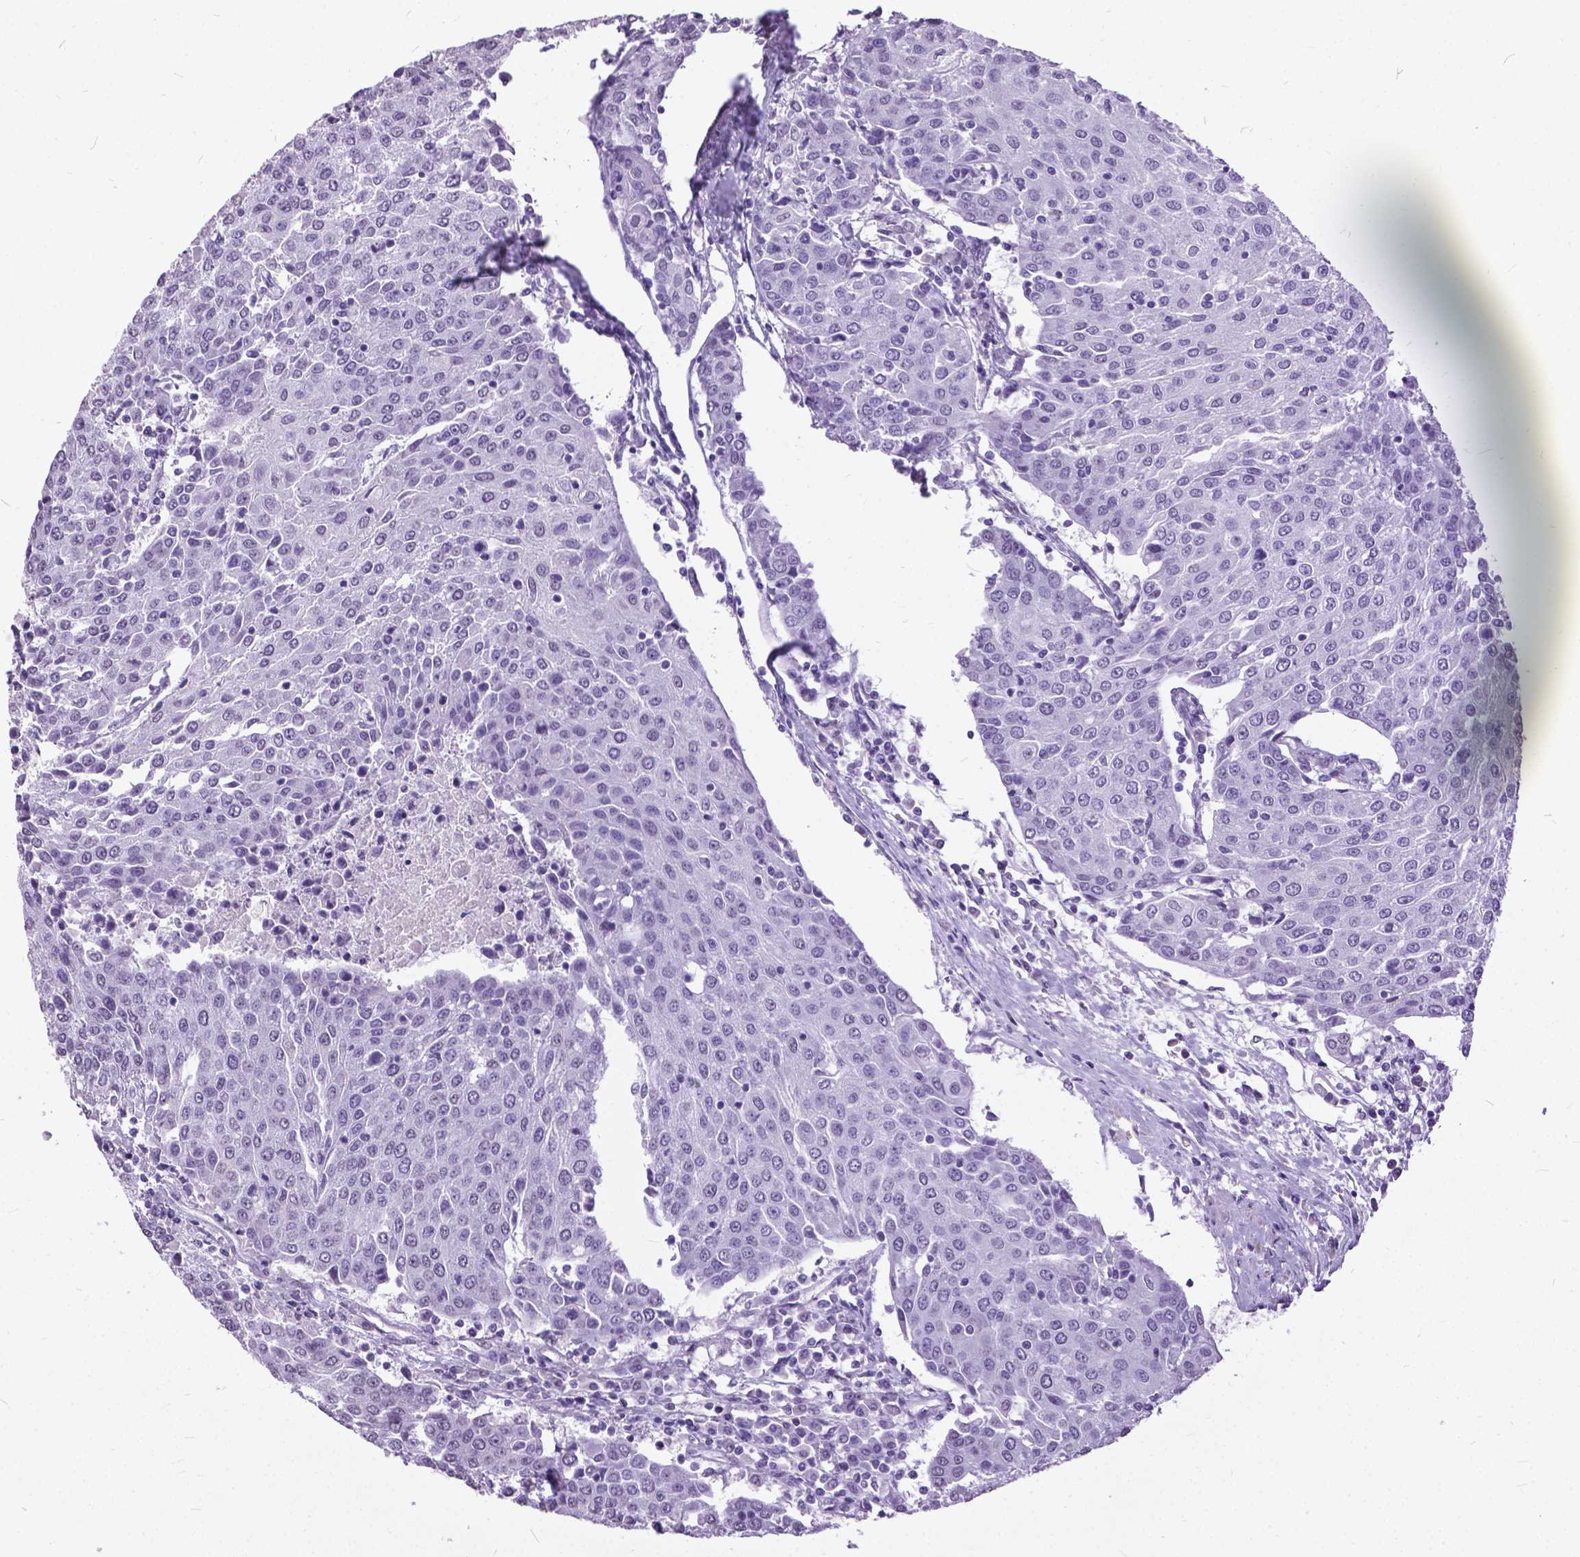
{"staining": {"intensity": "negative", "quantity": "none", "location": "none"}, "tissue": "urothelial cancer", "cell_type": "Tumor cells", "image_type": "cancer", "snomed": [{"axis": "morphology", "description": "Urothelial carcinoma, High grade"}, {"axis": "topography", "description": "Urinary bladder"}], "caption": "Urothelial cancer was stained to show a protein in brown. There is no significant positivity in tumor cells.", "gene": "MARCHF10", "patient": {"sex": "female", "age": 85}}